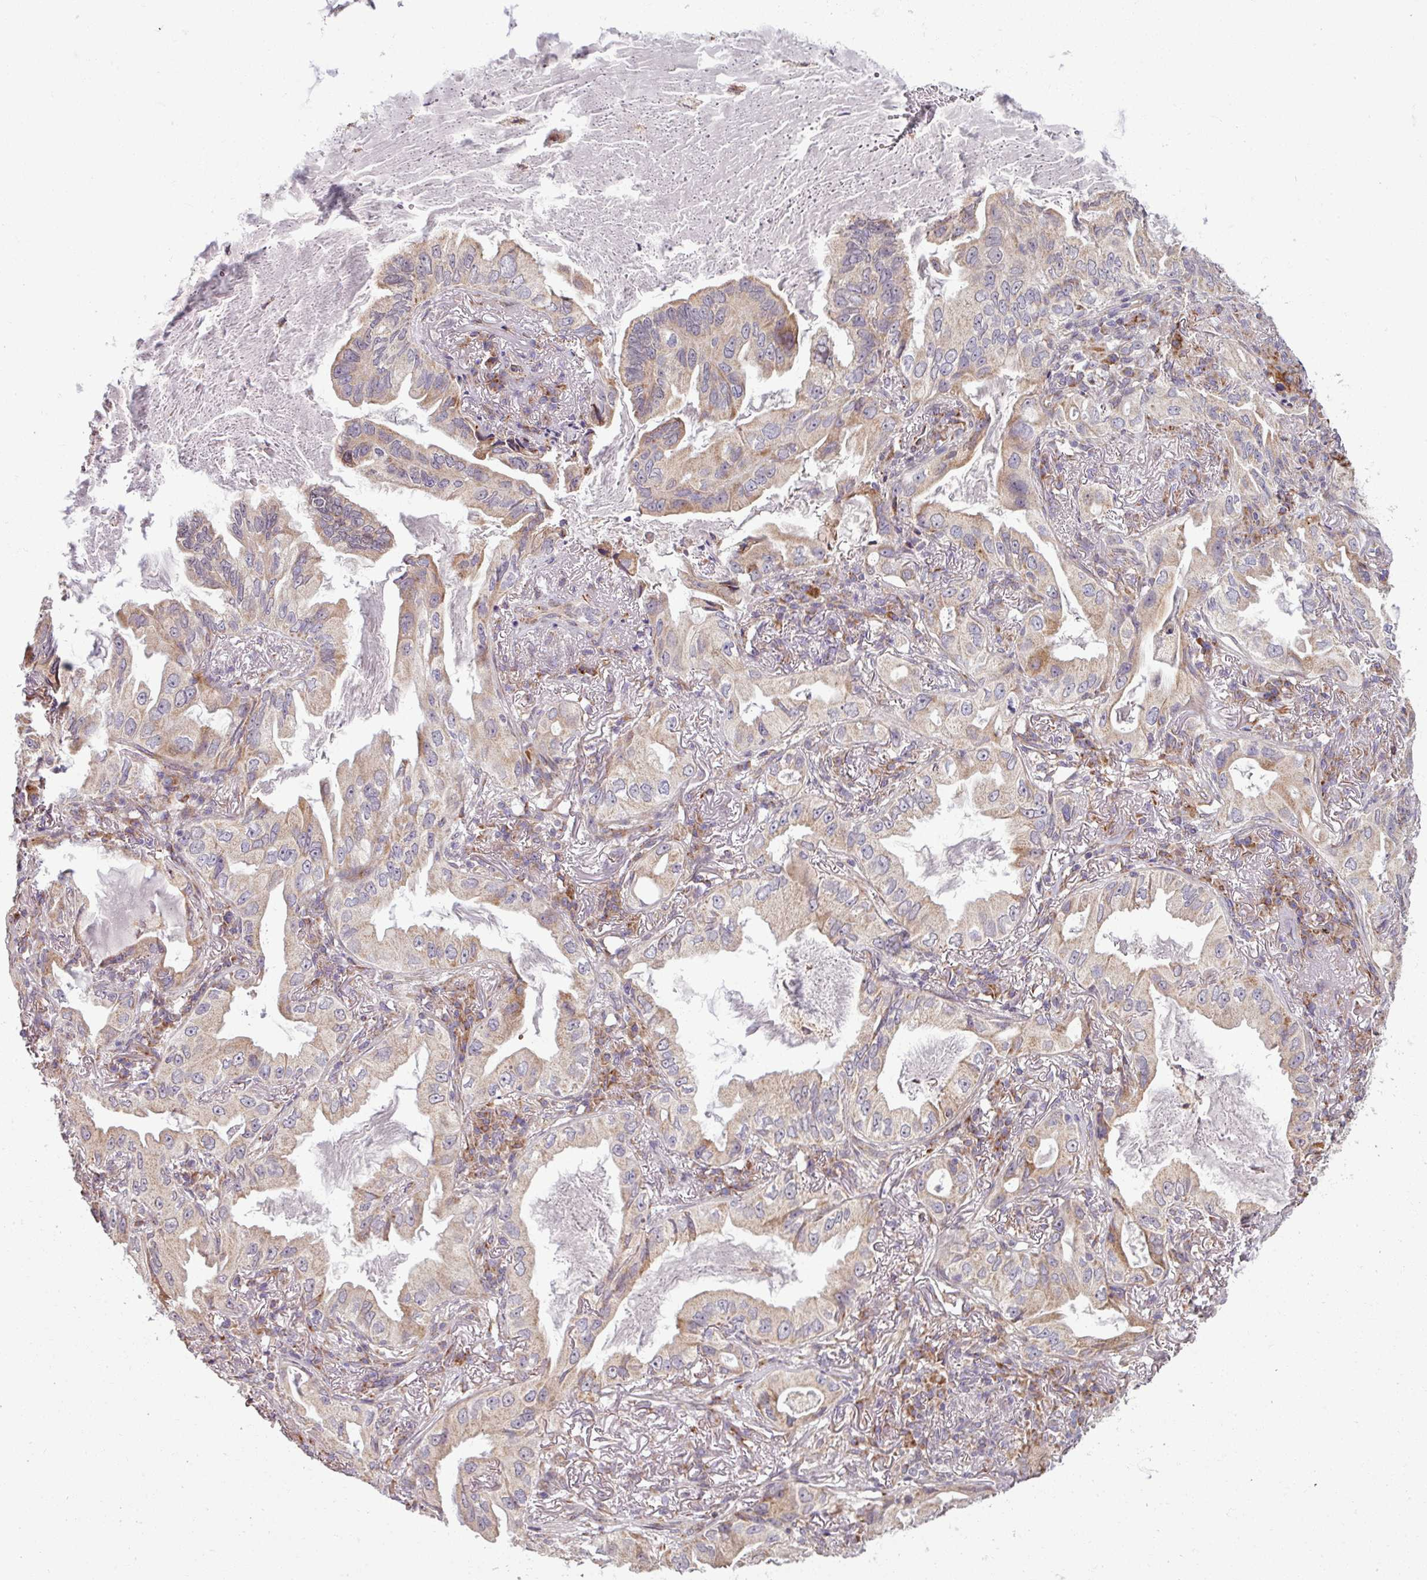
{"staining": {"intensity": "weak", "quantity": "<25%", "location": "cytoplasmic/membranous"}, "tissue": "lung cancer", "cell_type": "Tumor cells", "image_type": "cancer", "snomed": [{"axis": "morphology", "description": "Adenocarcinoma, NOS"}, {"axis": "topography", "description": "Lung"}], "caption": "An immunohistochemistry (IHC) photomicrograph of lung cancer (adenocarcinoma) is shown. There is no staining in tumor cells of lung cancer (adenocarcinoma).", "gene": "MAGT1", "patient": {"sex": "female", "age": 69}}